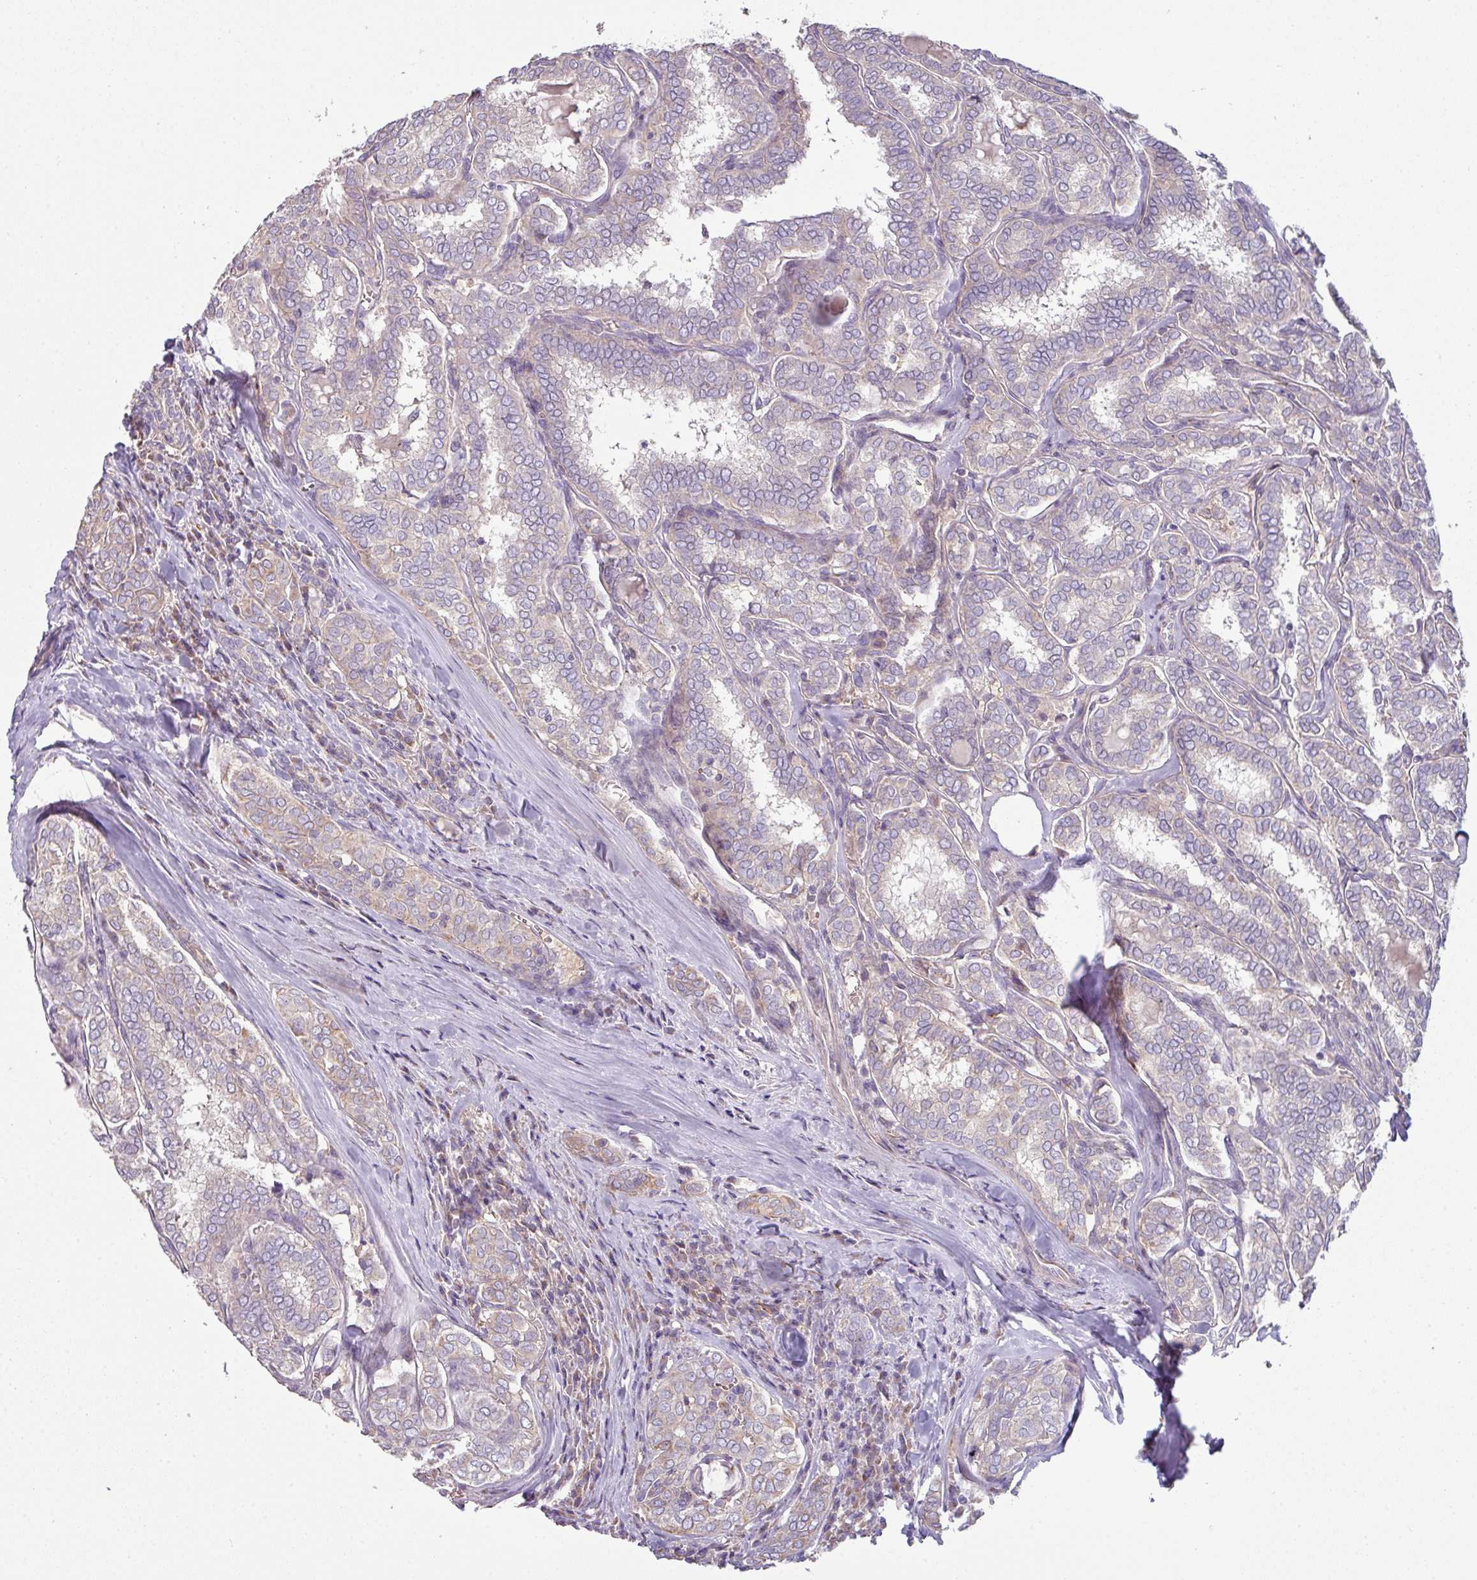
{"staining": {"intensity": "negative", "quantity": "none", "location": "none"}, "tissue": "thyroid cancer", "cell_type": "Tumor cells", "image_type": "cancer", "snomed": [{"axis": "morphology", "description": "Papillary adenocarcinoma, NOS"}, {"axis": "topography", "description": "Thyroid gland"}], "caption": "The micrograph shows no staining of tumor cells in papillary adenocarcinoma (thyroid).", "gene": "LRRC9", "patient": {"sex": "female", "age": 30}}